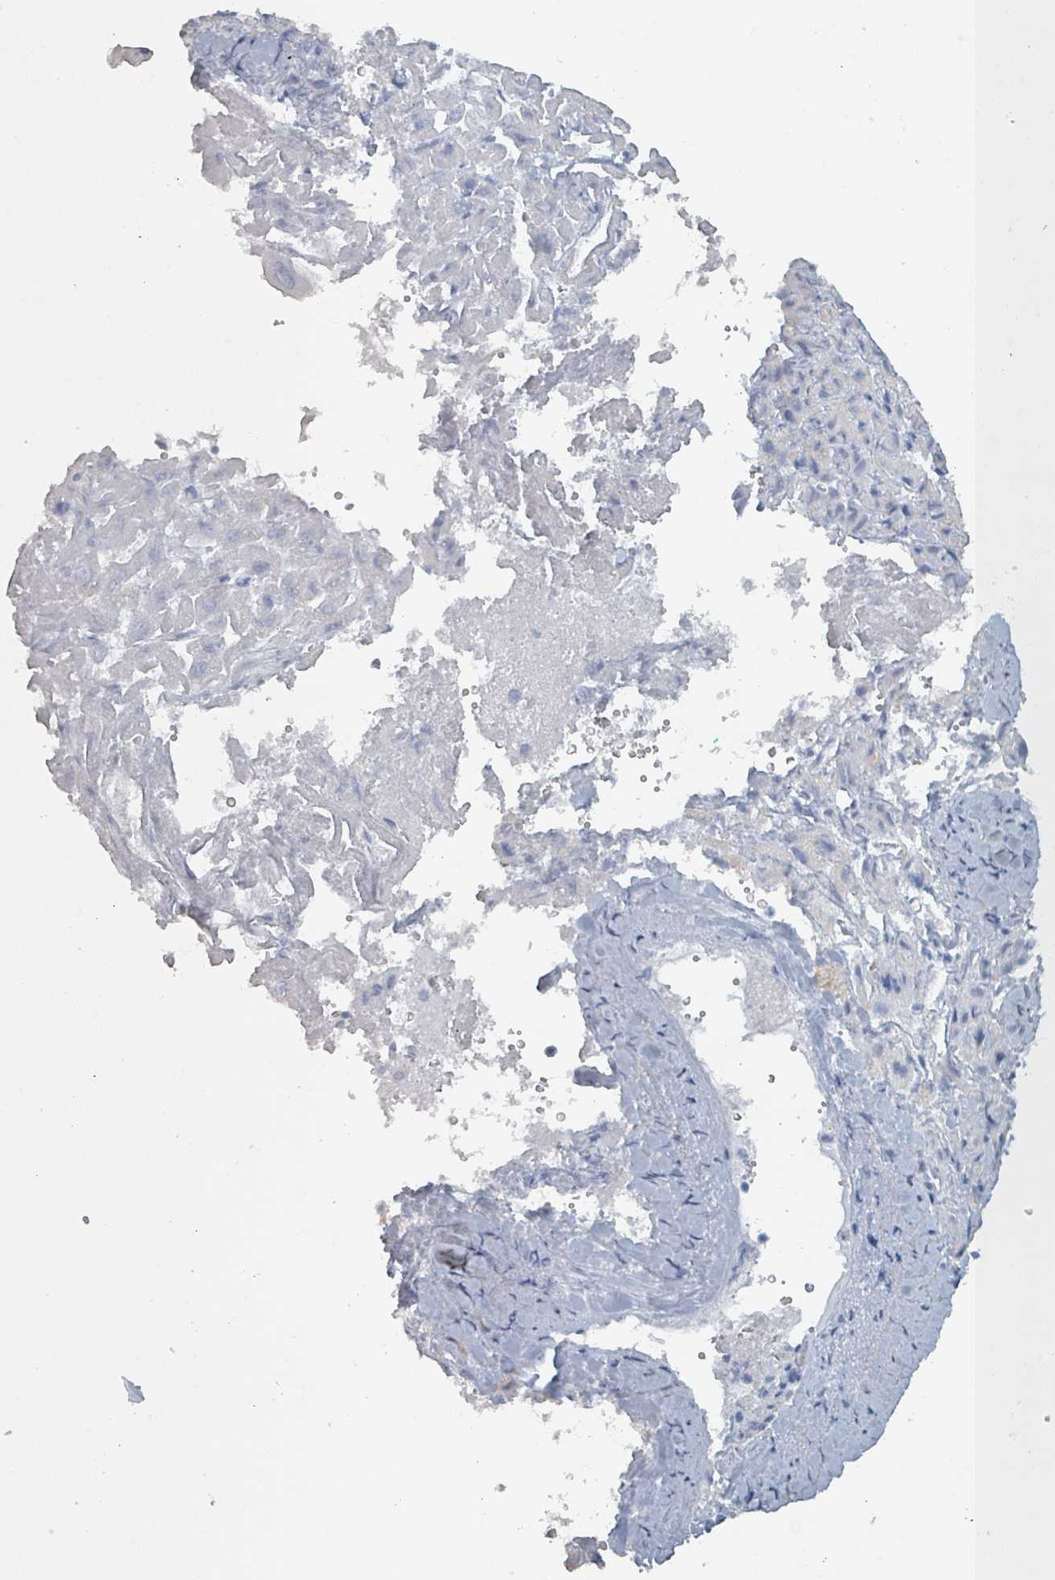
{"staining": {"intensity": "negative", "quantity": "none", "location": "none"}, "tissue": "liver cancer", "cell_type": "Tumor cells", "image_type": "cancer", "snomed": [{"axis": "morphology", "description": "Carcinoma, Hepatocellular, NOS"}, {"axis": "topography", "description": "Liver"}], "caption": "Tumor cells show no significant staining in hepatocellular carcinoma (liver).", "gene": "HEATR5A", "patient": {"sex": "female", "age": 58}}